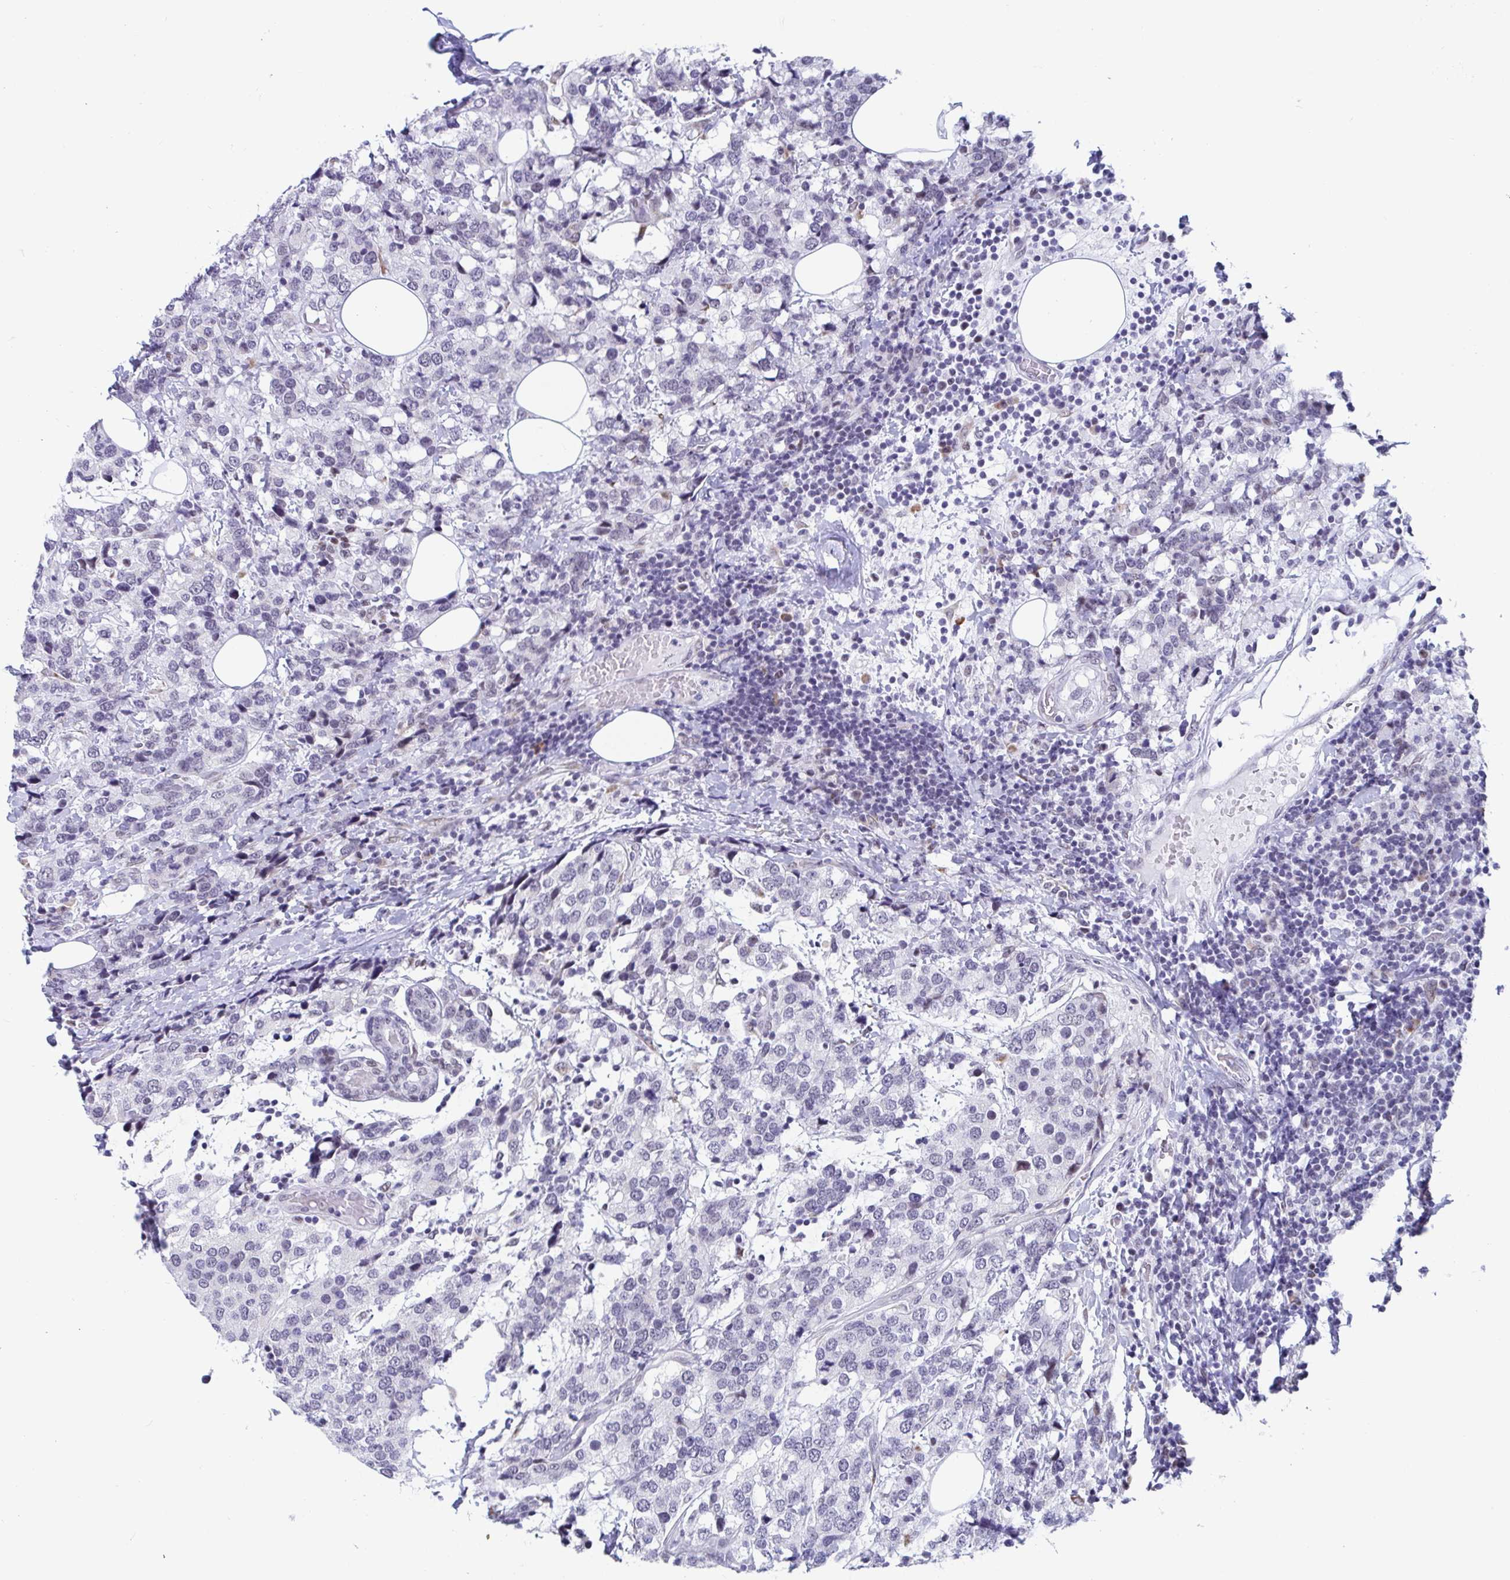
{"staining": {"intensity": "negative", "quantity": "none", "location": "none"}, "tissue": "breast cancer", "cell_type": "Tumor cells", "image_type": "cancer", "snomed": [{"axis": "morphology", "description": "Lobular carcinoma"}, {"axis": "topography", "description": "Breast"}], "caption": "Immunohistochemistry (IHC) of human breast cancer (lobular carcinoma) displays no staining in tumor cells.", "gene": "WDR72", "patient": {"sex": "female", "age": 59}}